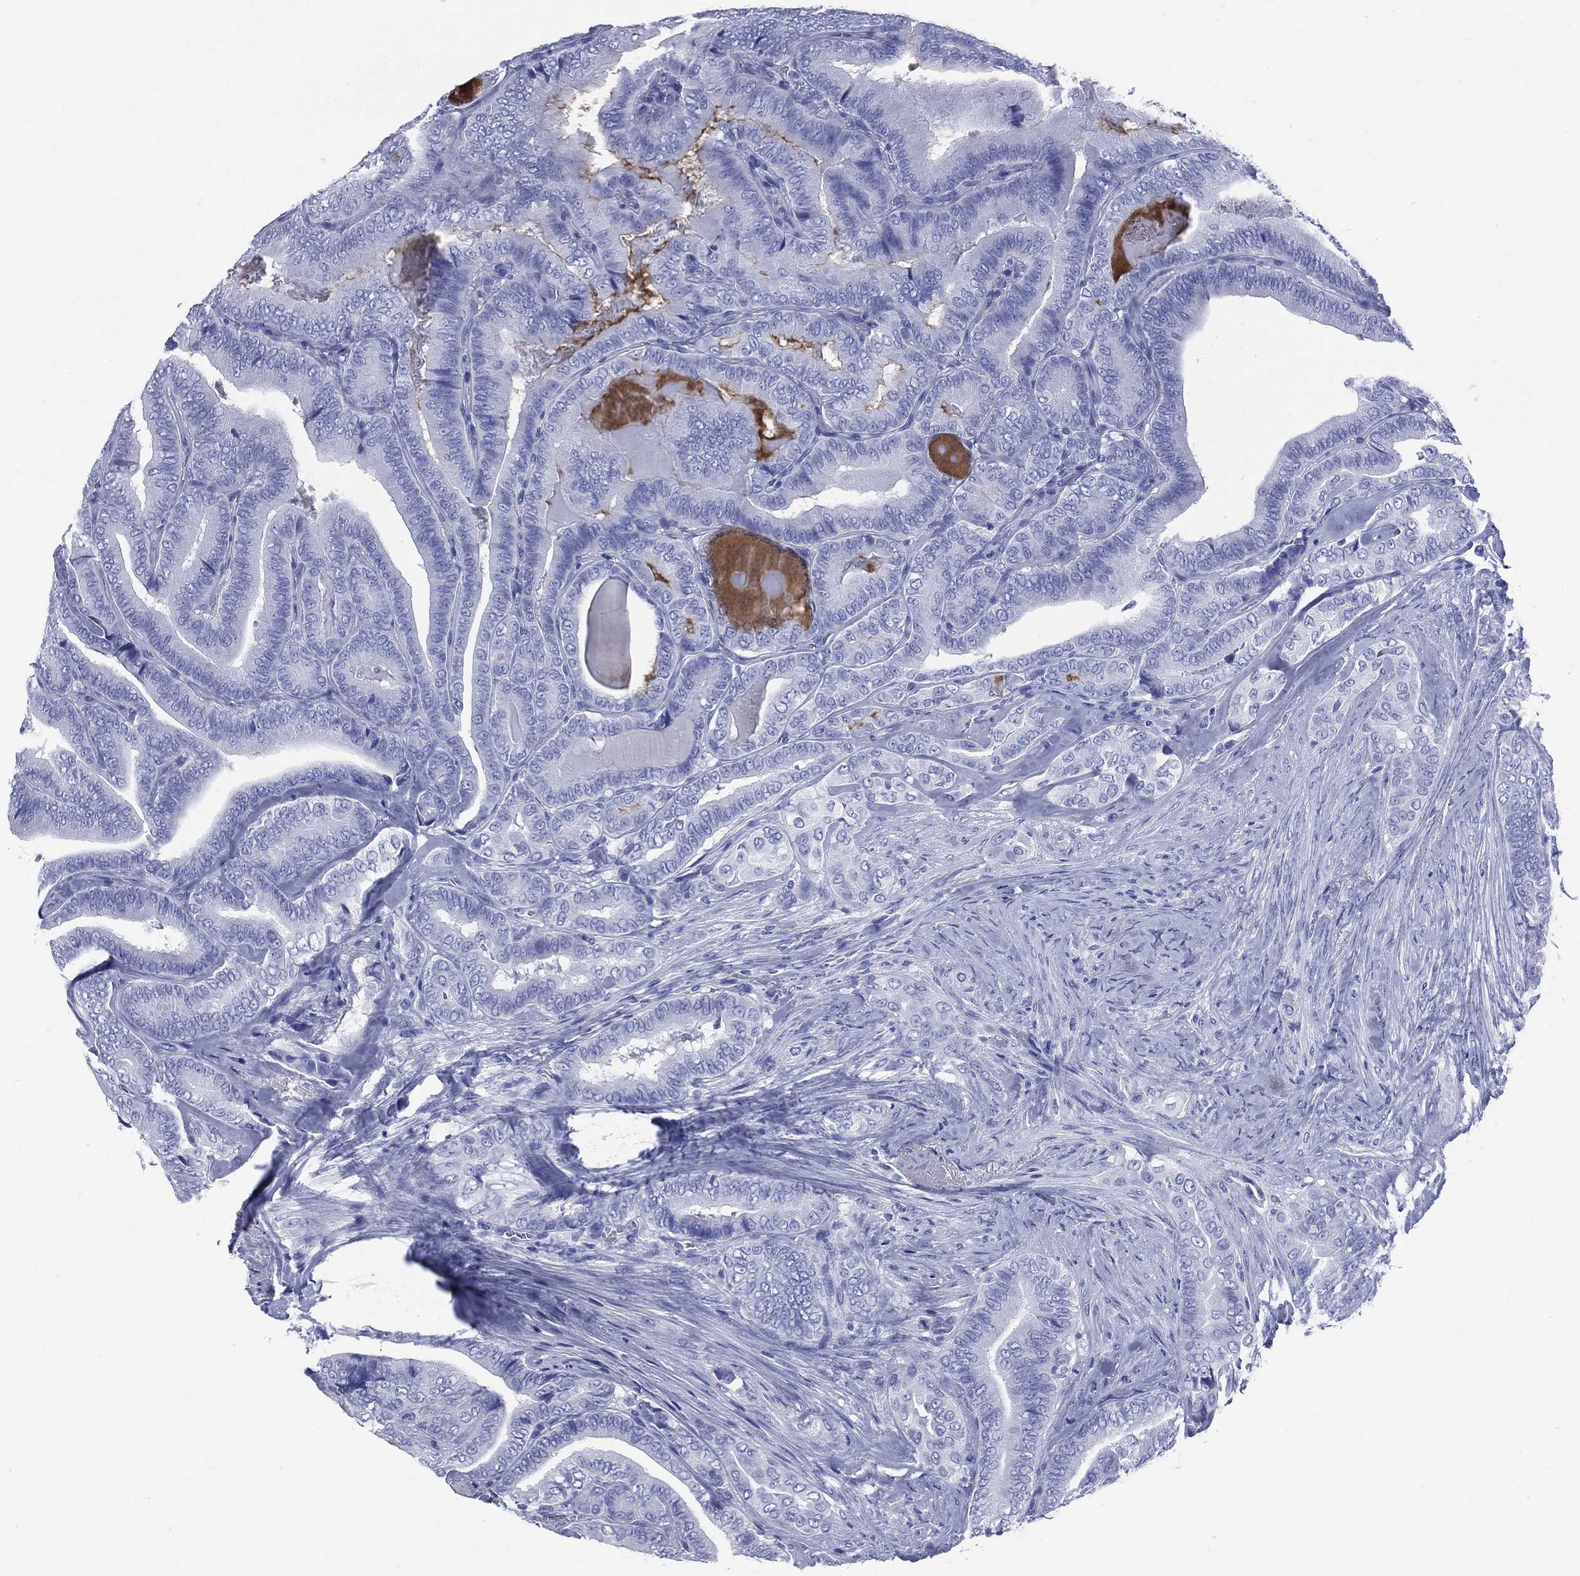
{"staining": {"intensity": "negative", "quantity": "none", "location": "none"}, "tissue": "thyroid cancer", "cell_type": "Tumor cells", "image_type": "cancer", "snomed": [{"axis": "morphology", "description": "Papillary adenocarcinoma, NOS"}, {"axis": "topography", "description": "Thyroid gland"}], "caption": "High magnification brightfield microscopy of thyroid cancer stained with DAB (brown) and counterstained with hematoxylin (blue): tumor cells show no significant staining.", "gene": "SYP", "patient": {"sex": "male", "age": 61}}